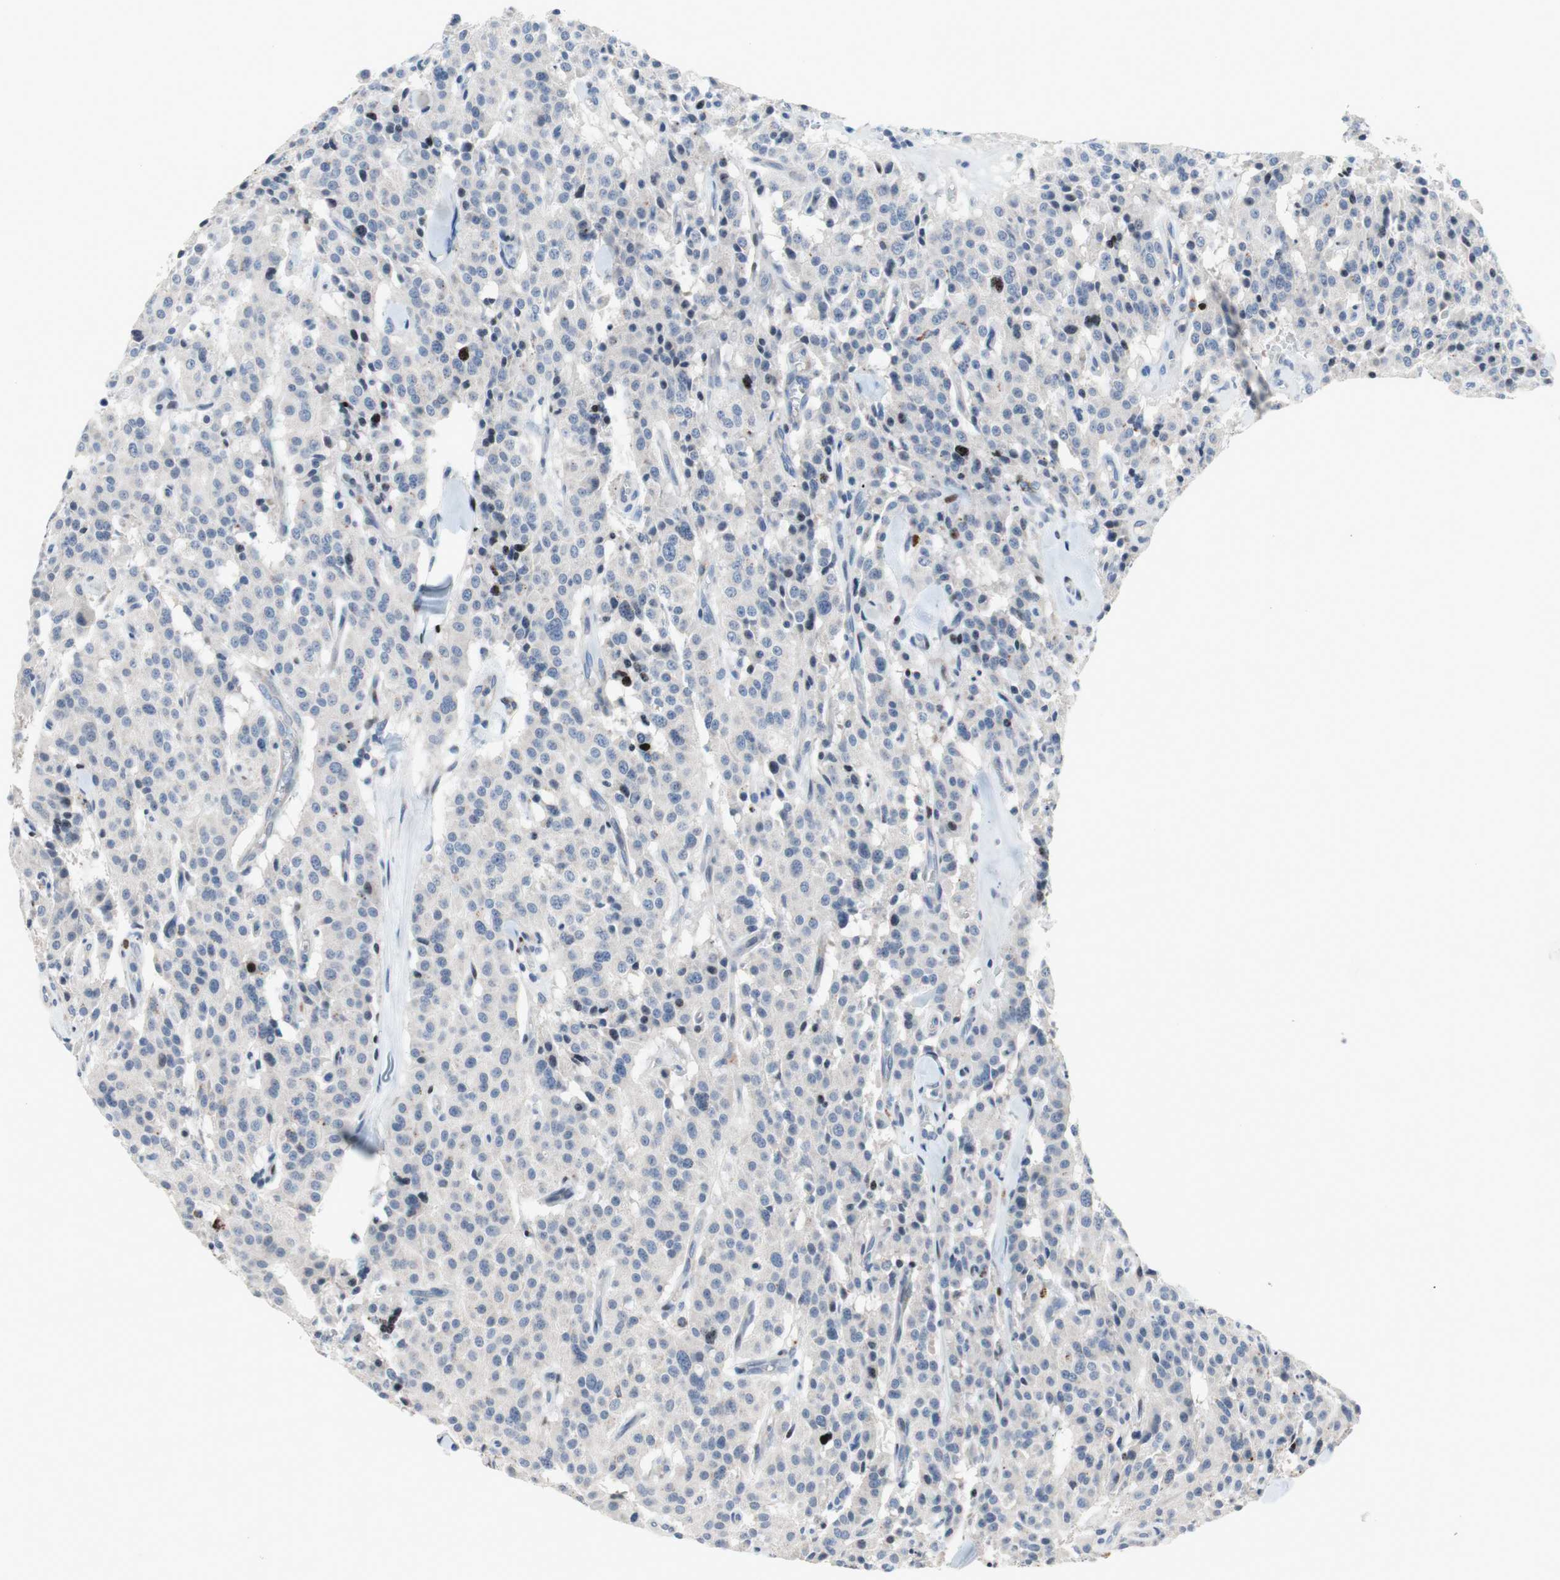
{"staining": {"intensity": "weak", "quantity": "<25%", "location": "nuclear"}, "tissue": "carcinoid", "cell_type": "Tumor cells", "image_type": "cancer", "snomed": [{"axis": "morphology", "description": "Carcinoid, malignant, NOS"}, {"axis": "topography", "description": "Lung"}], "caption": "This is an immunohistochemistry photomicrograph of human carcinoid. There is no expression in tumor cells.", "gene": "MUTYH", "patient": {"sex": "male", "age": 30}}